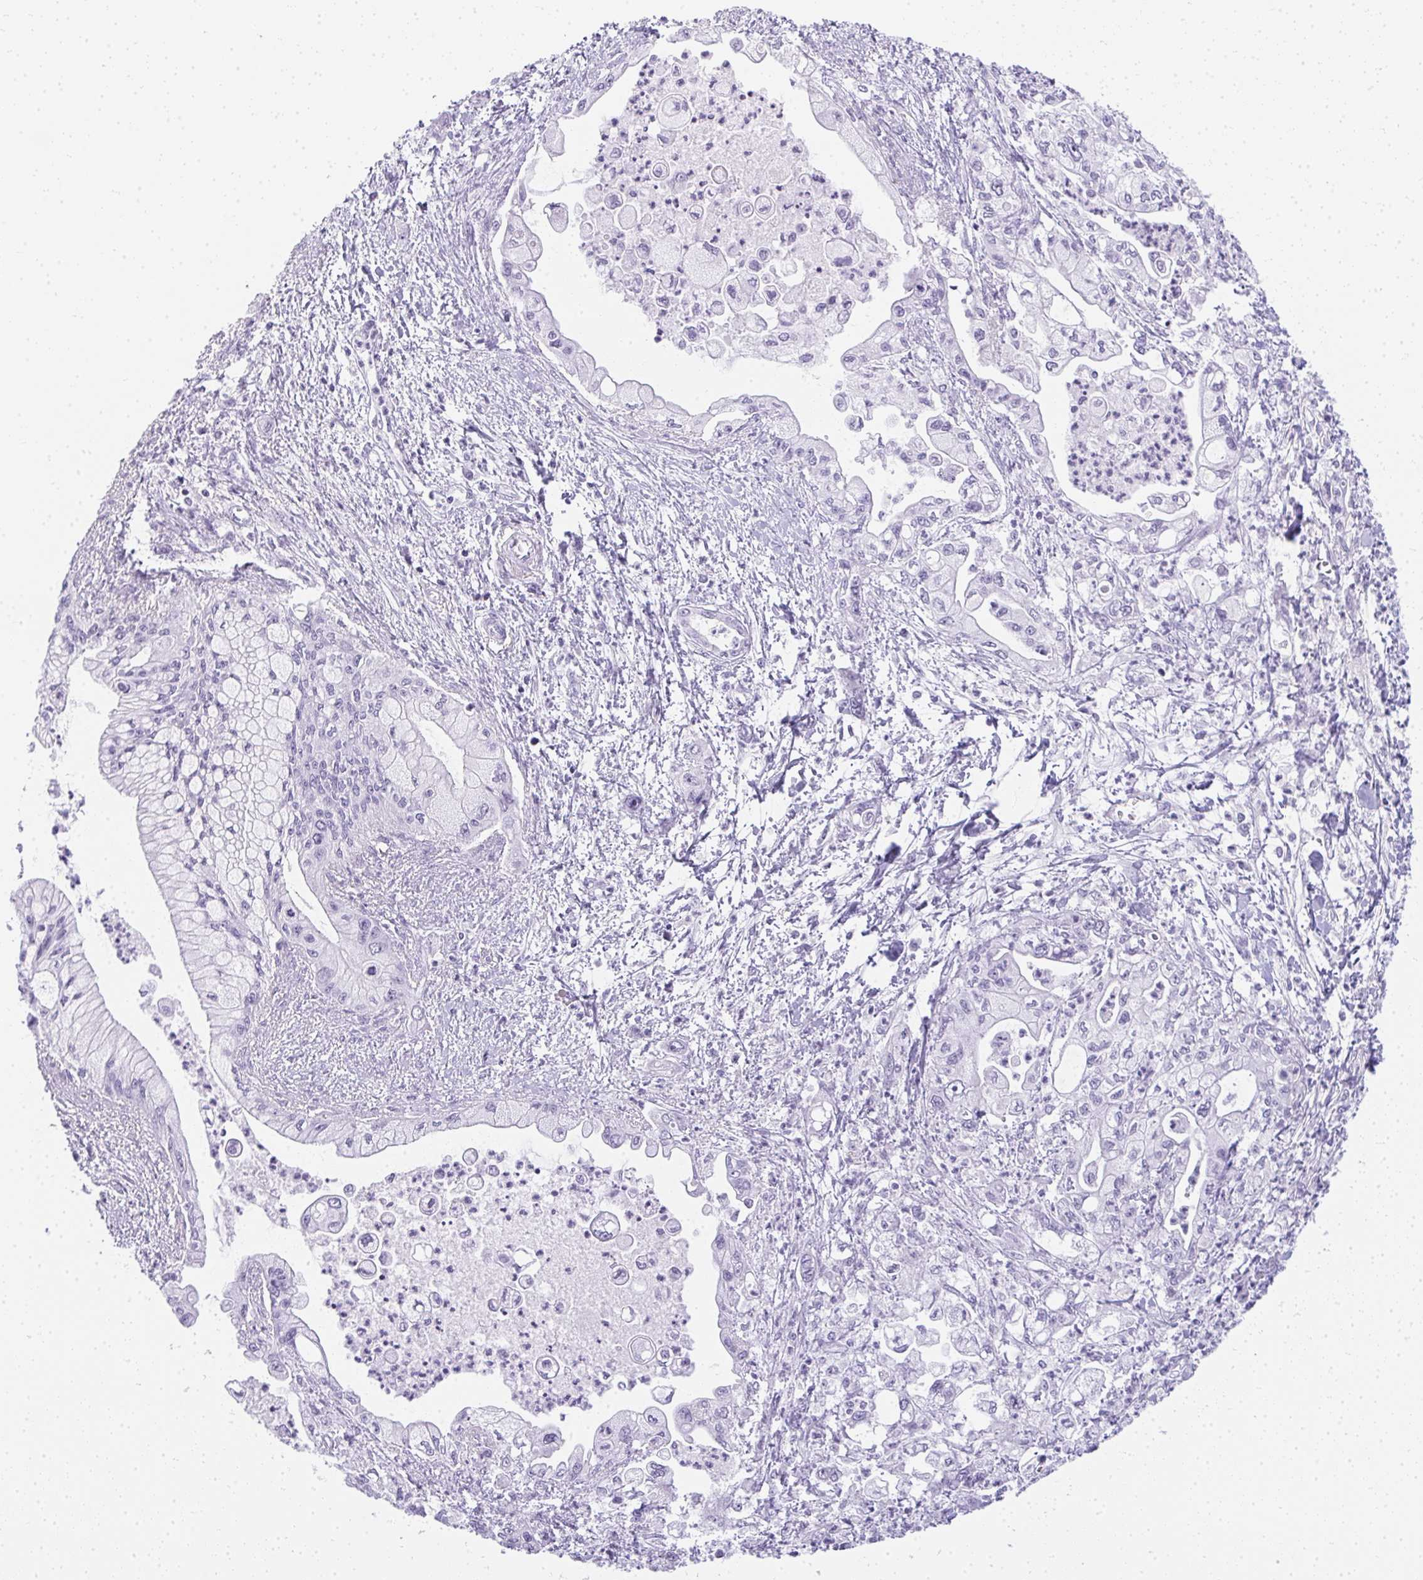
{"staining": {"intensity": "negative", "quantity": "none", "location": "none"}, "tissue": "pancreatic cancer", "cell_type": "Tumor cells", "image_type": "cancer", "snomed": [{"axis": "morphology", "description": "Adenocarcinoma, NOS"}, {"axis": "topography", "description": "Pancreas"}], "caption": "Tumor cells show no significant protein staining in adenocarcinoma (pancreatic). (DAB (3,3'-diaminobenzidine) IHC with hematoxylin counter stain).", "gene": "PLA2G1B", "patient": {"sex": "male", "age": 61}}